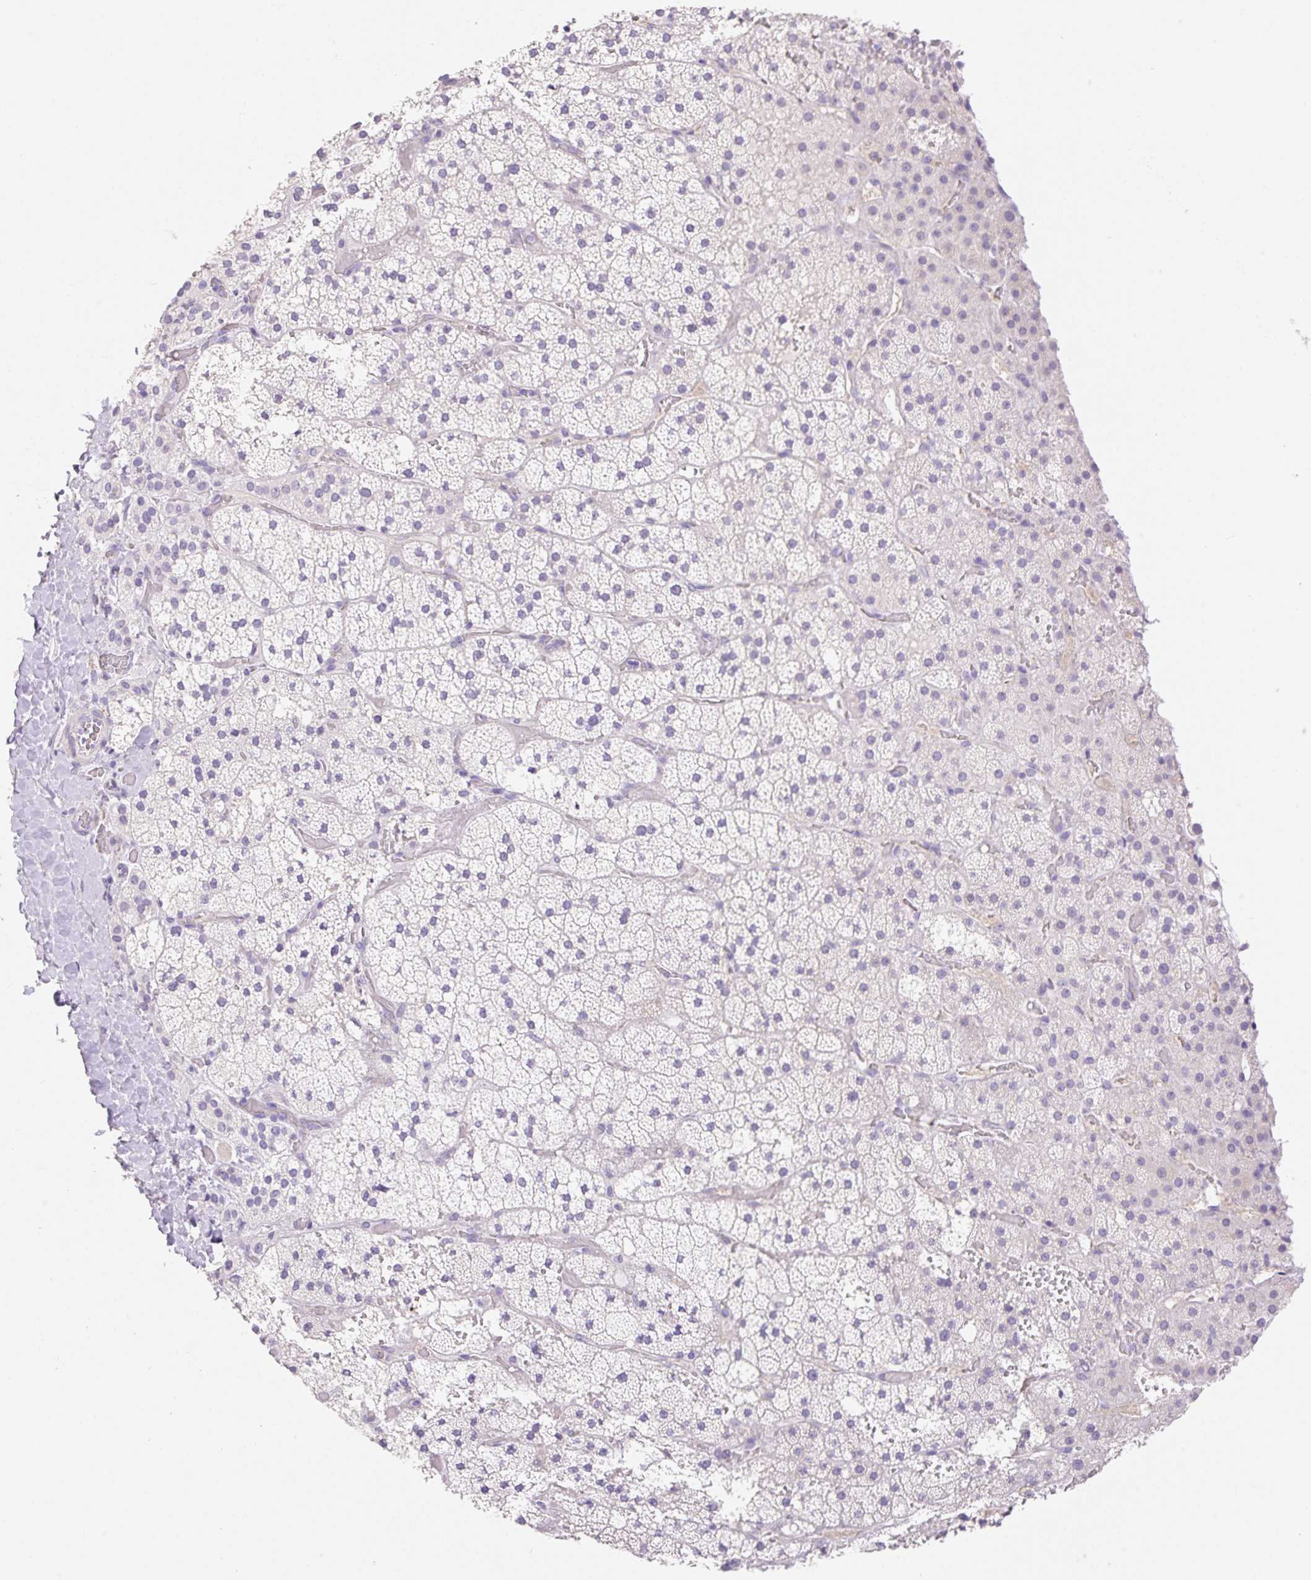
{"staining": {"intensity": "negative", "quantity": "none", "location": "none"}, "tissue": "adrenal gland", "cell_type": "Glandular cells", "image_type": "normal", "snomed": [{"axis": "morphology", "description": "Normal tissue, NOS"}, {"axis": "topography", "description": "Adrenal gland"}], "caption": "An IHC photomicrograph of normal adrenal gland is shown. There is no staining in glandular cells of adrenal gland. Brightfield microscopy of immunohistochemistry stained with DAB (3,3'-diaminobenzidine) (brown) and hematoxylin (blue), captured at high magnification.", "gene": "HCRTR2", "patient": {"sex": "male", "age": 53}}